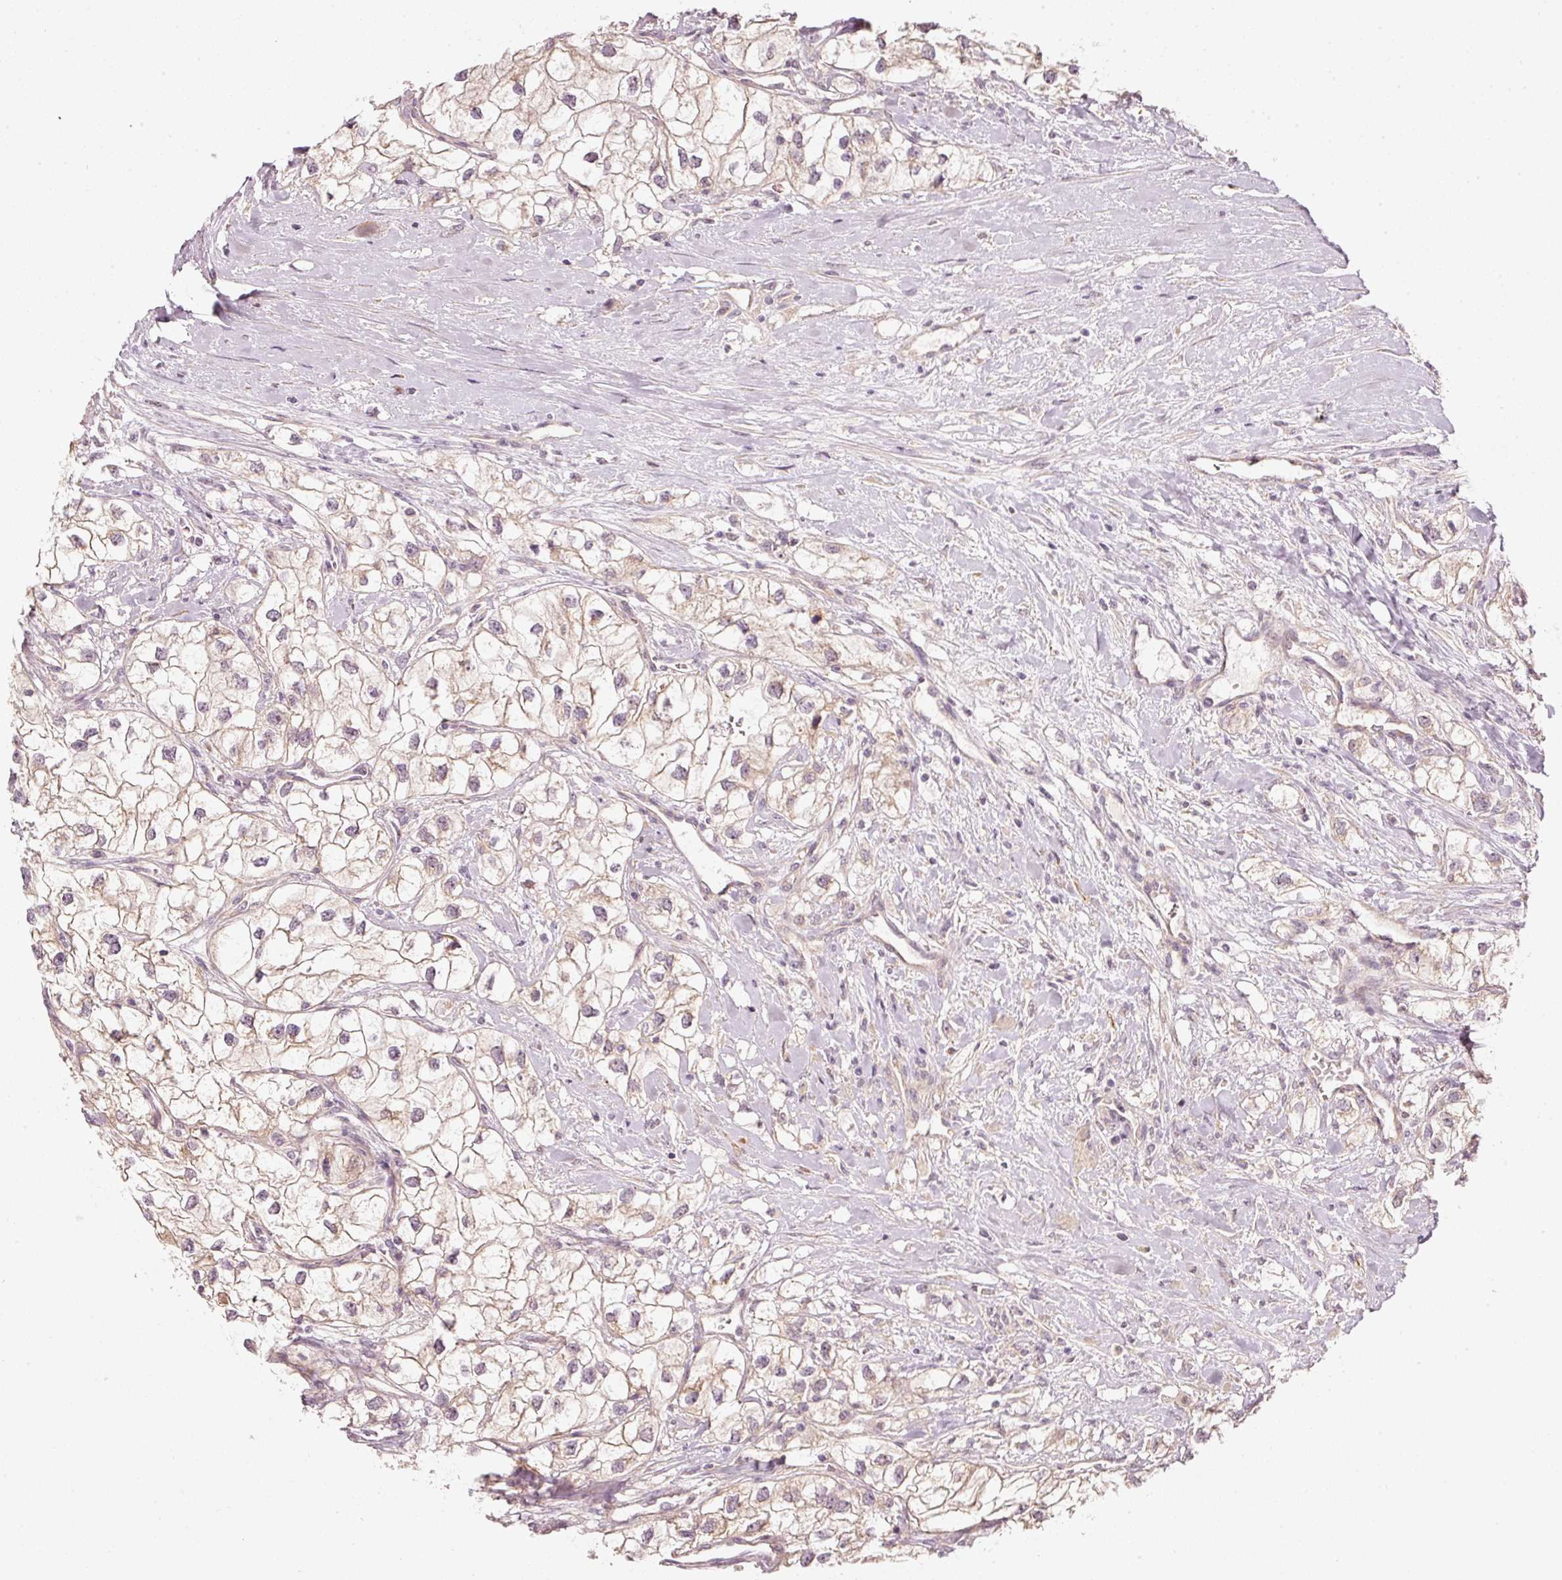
{"staining": {"intensity": "weak", "quantity": "<25%", "location": "cytoplasmic/membranous"}, "tissue": "renal cancer", "cell_type": "Tumor cells", "image_type": "cancer", "snomed": [{"axis": "morphology", "description": "Adenocarcinoma, NOS"}, {"axis": "topography", "description": "Kidney"}], "caption": "This is an IHC micrograph of human renal cancer (adenocarcinoma). There is no expression in tumor cells.", "gene": "ARHGAP22", "patient": {"sex": "male", "age": 59}}